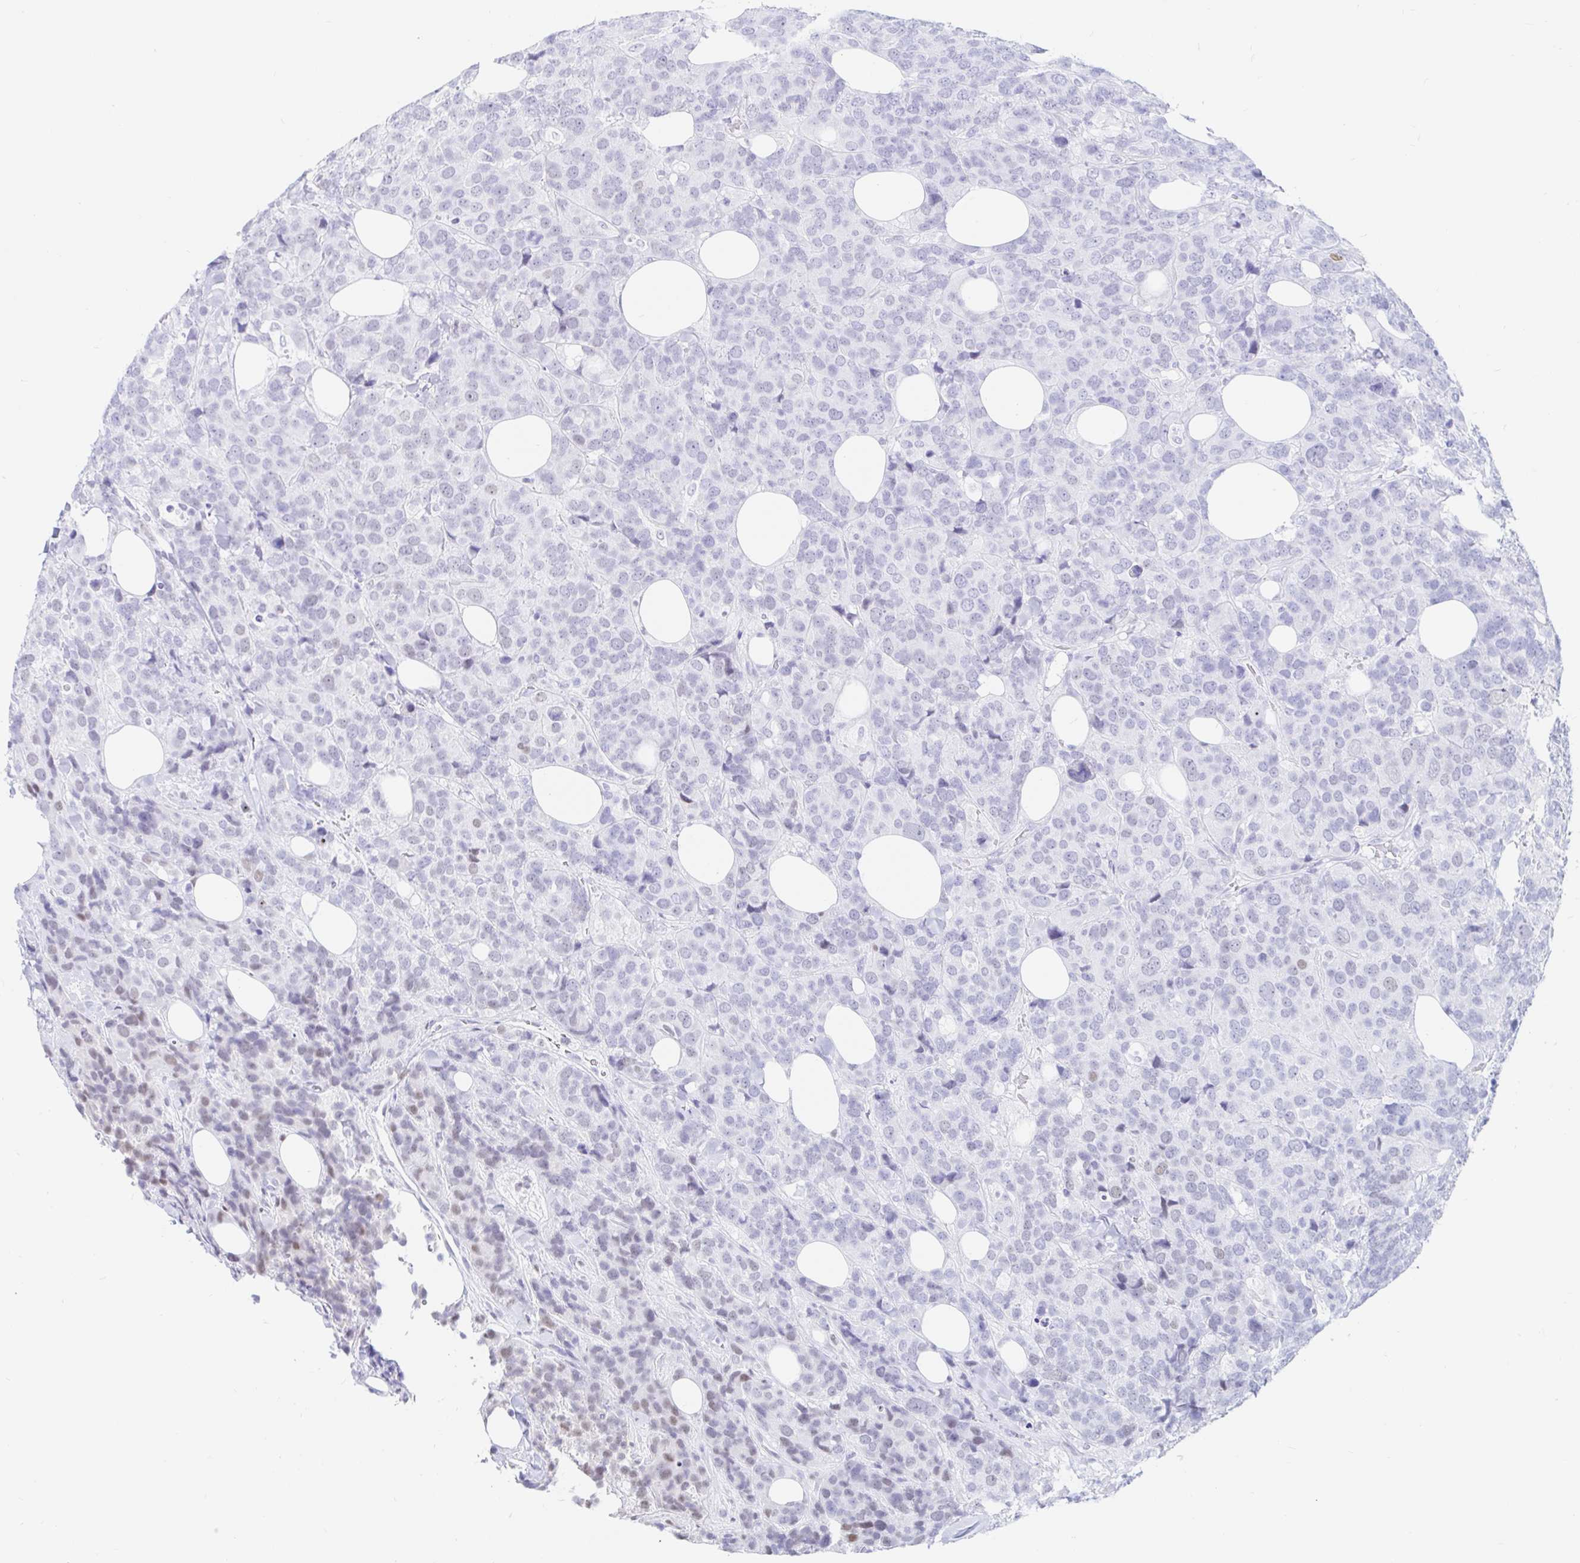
{"staining": {"intensity": "weak", "quantity": "<25%", "location": "nuclear"}, "tissue": "breast cancer", "cell_type": "Tumor cells", "image_type": "cancer", "snomed": [{"axis": "morphology", "description": "Lobular carcinoma"}, {"axis": "topography", "description": "Breast"}], "caption": "A micrograph of human breast cancer is negative for staining in tumor cells.", "gene": "OR6T1", "patient": {"sex": "female", "age": 59}}